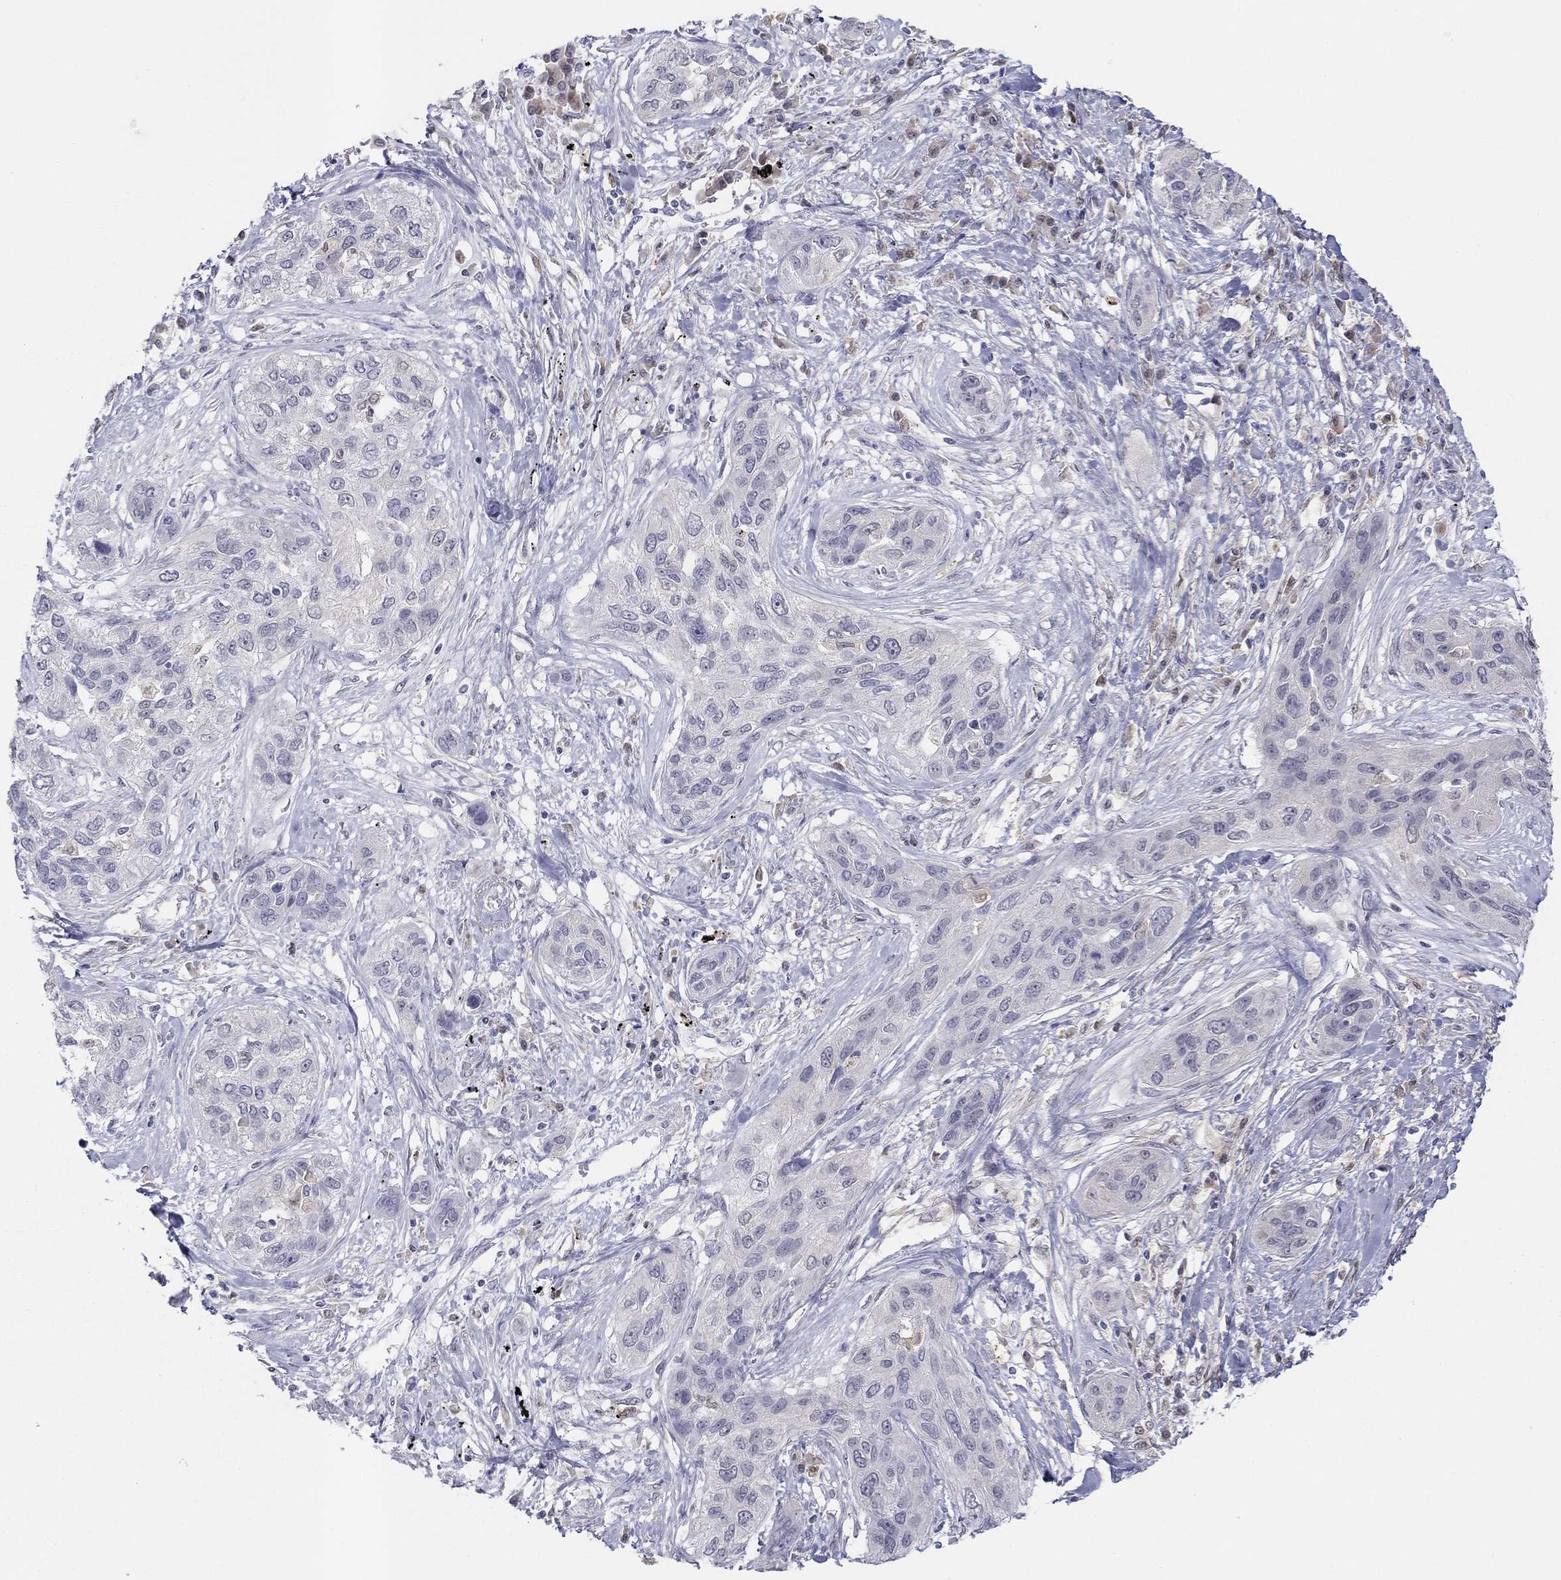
{"staining": {"intensity": "negative", "quantity": "none", "location": "none"}, "tissue": "lung cancer", "cell_type": "Tumor cells", "image_type": "cancer", "snomed": [{"axis": "morphology", "description": "Squamous cell carcinoma, NOS"}, {"axis": "topography", "description": "Lung"}], "caption": "A histopathology image of squamous cell carcinoma (lung) stained for a protein reveals no brown staining in tumor cells. The staining is performed using DAB brown chromogen with nuclei counter-stained in using hematoxylin.", "gene": "PDXK", "patient": {"sex": "female", "age": 70}}